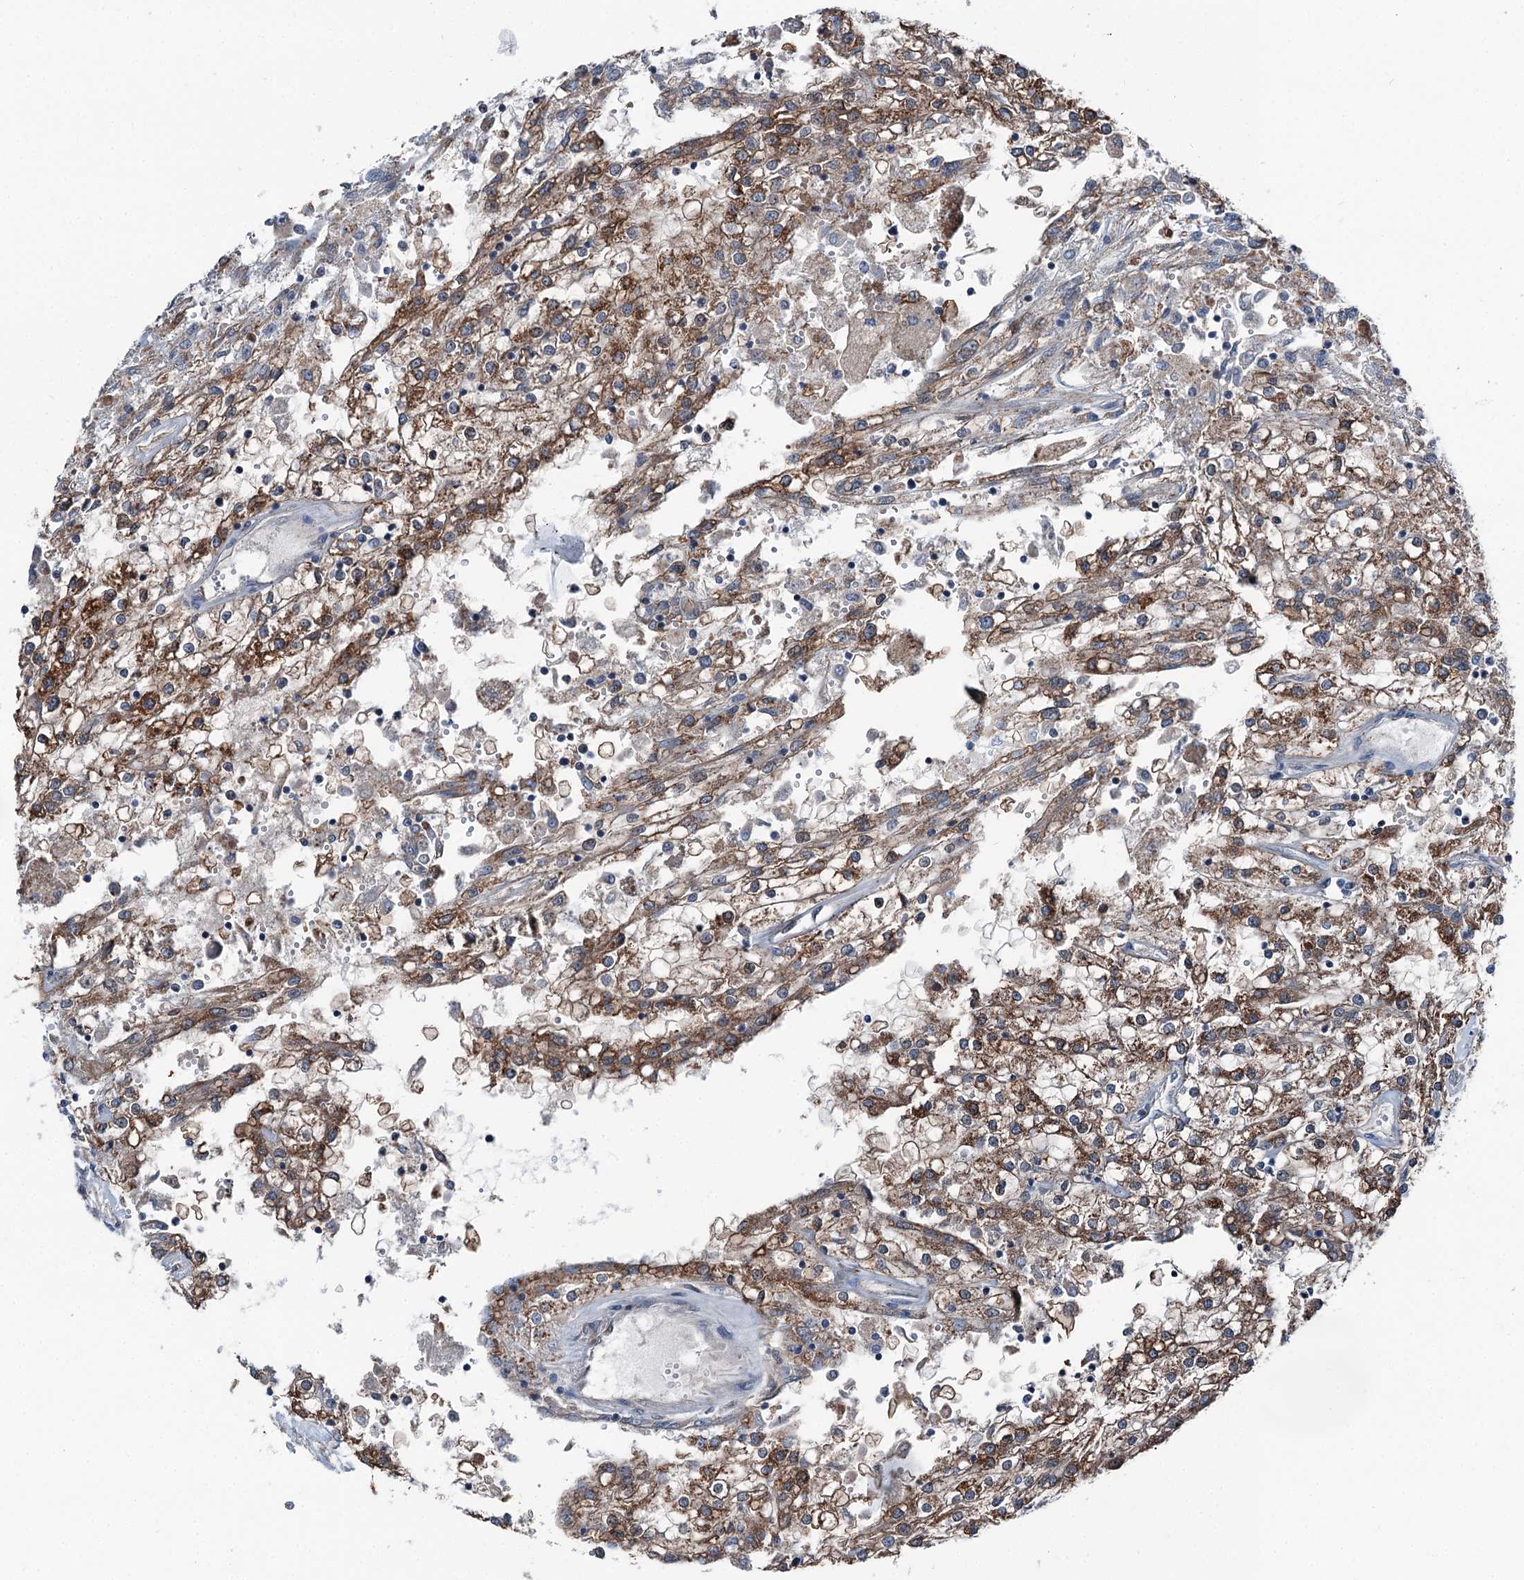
{"staining": {"intensity": "moderate", "quantity": ">75%", "location": "cytoplasmic/membranous"}, "tissue": "renal cancer", "cell_type": "Tumor cells", "image_type": "cancer", "snomed": [{"axis": "morphology", "description": "Adenocarcinoma, NOS"}, {"axis": "topography", "description": "Kidney"}], "caption": "DAB immunohistochemical staining of renal adenocarcinoma shows moderate cytoplasmic/membranous protein positivity in approximately >75% of tumor cells. The staining was performed using DAB, with brown indicating positive protein expression. Nuclei are stained blue with hematoxylin.", "gene": "POLR1D", "patient": {"sex": "female", "age": 52}}